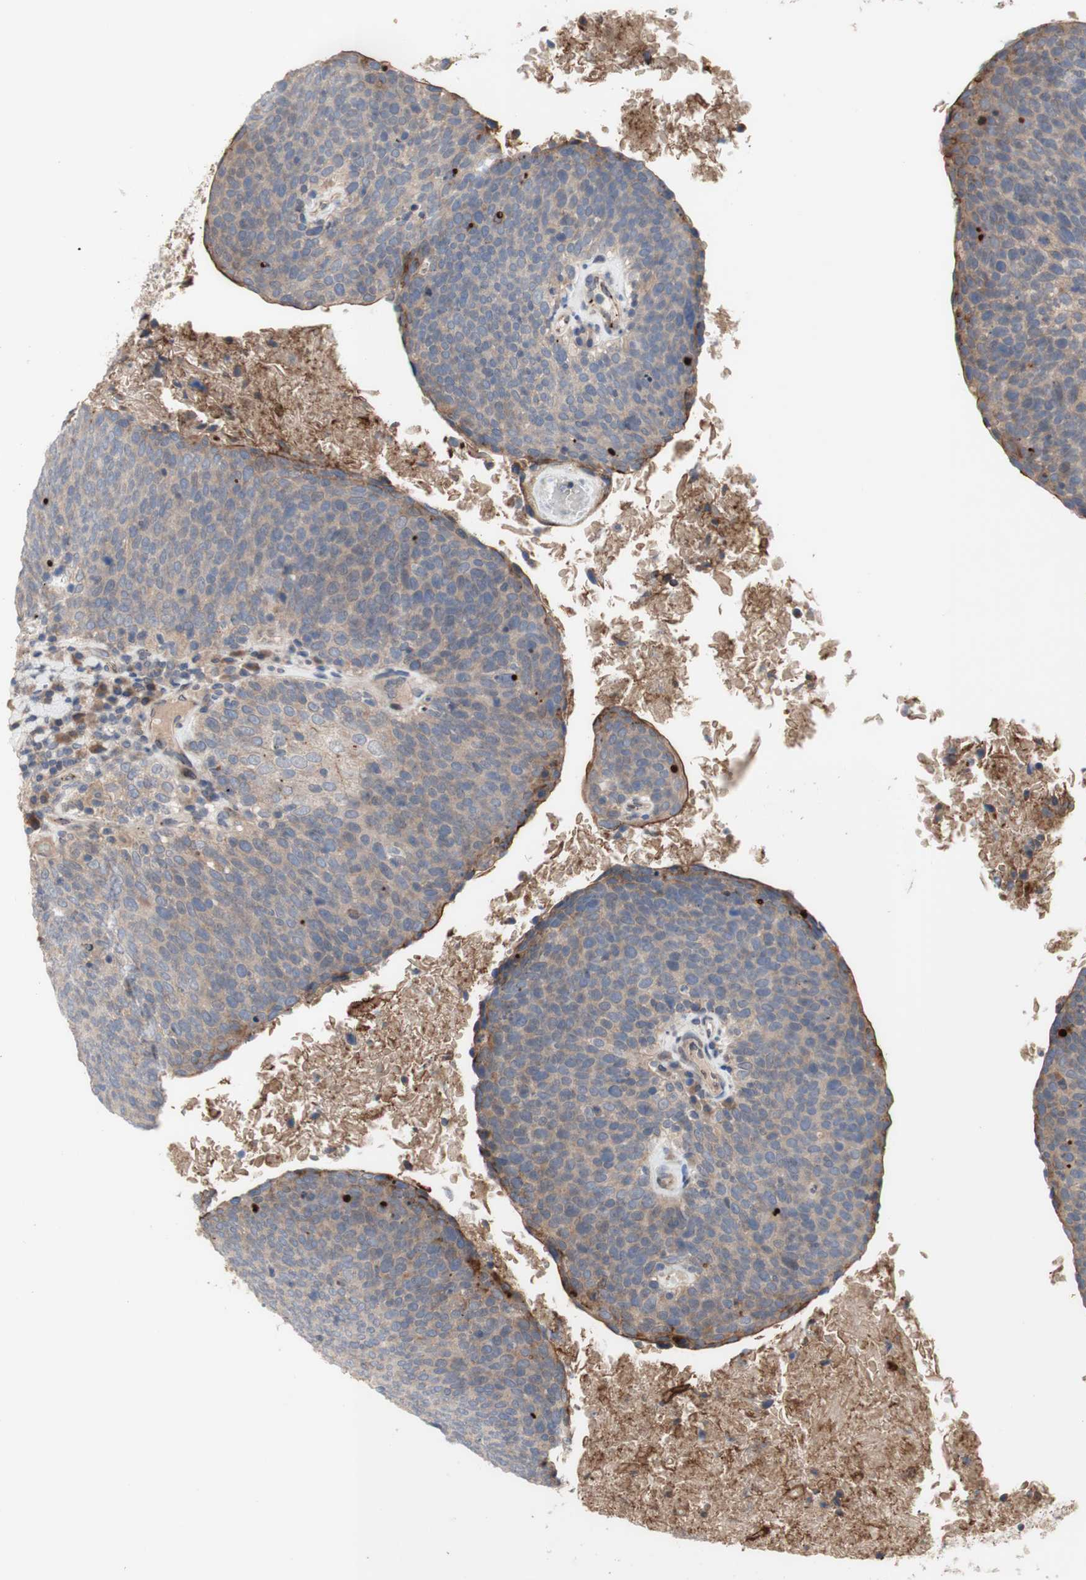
{"staining": {"intensity": "weak", "quantity": ">75%", "location": "cytoplasmic/membranous"}, "tissue": "head and neck cancer", "cell_type": "Tumor cells", "image_type": "cancer", "snomed": [{"axis": "morphology", "description": "Squamous cell carcinoma, NOS"}, {"axis": "morphology", "description": "Squamous cell carcinoma, metastatic, NOS"}, {"axis": "topography", "description": "Lymph node"}, {"axis": "topography", "description": "Head-Neck"}], "caption": "This image exhibits head and neck cancer stained with immunohistochemistry (IHC) to label a protein in brown. The cytoplasmic/membranous of tumor cells show weak positivity for the protein. Nuclei are counter-stained blue.", "gene": "OAZ1", "patient": {"sex": "male", "age": 62}}